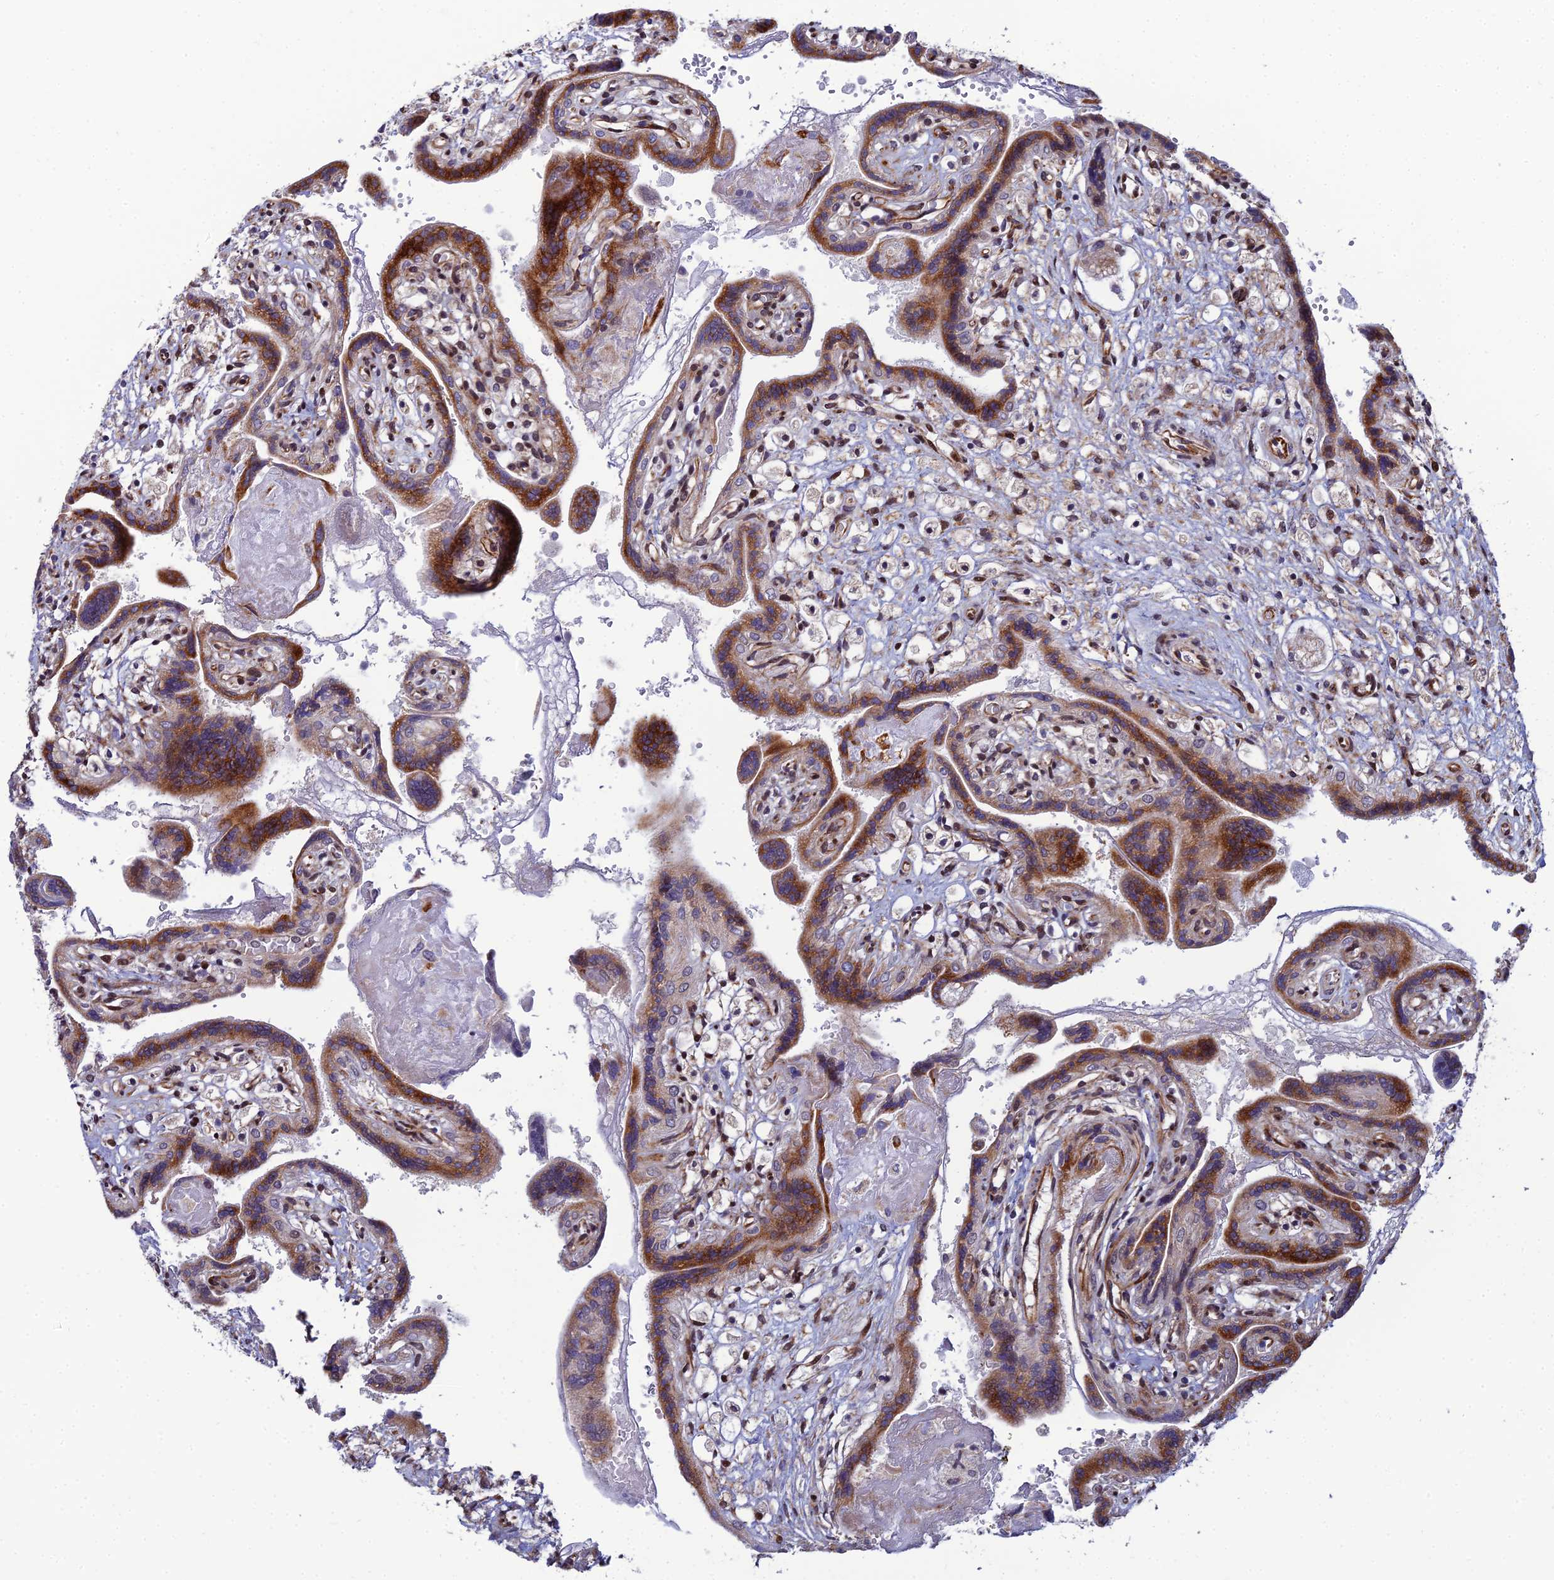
{"staining": {"intensity": "strong", "quantity": ">75%", "location": "cytoplasmic/membranous,nuclear"}, "tissue": "placenta", "cell_type": "Decidual cells", "image_type": "normal", "snomed": [{"axis": "morphology", "description": "Normal tissue, NOS"}, {"axis": "topography", "description": "Placenta"}], "caption": "A brown stain highlights strong cytoplasmic/membranous,nuclear expression of a protein in decidual cells of benign human placenta. Nuclei are stained in blue.", "gene": "ZNF668", "patient": {"sex": "female", "age": 37}}